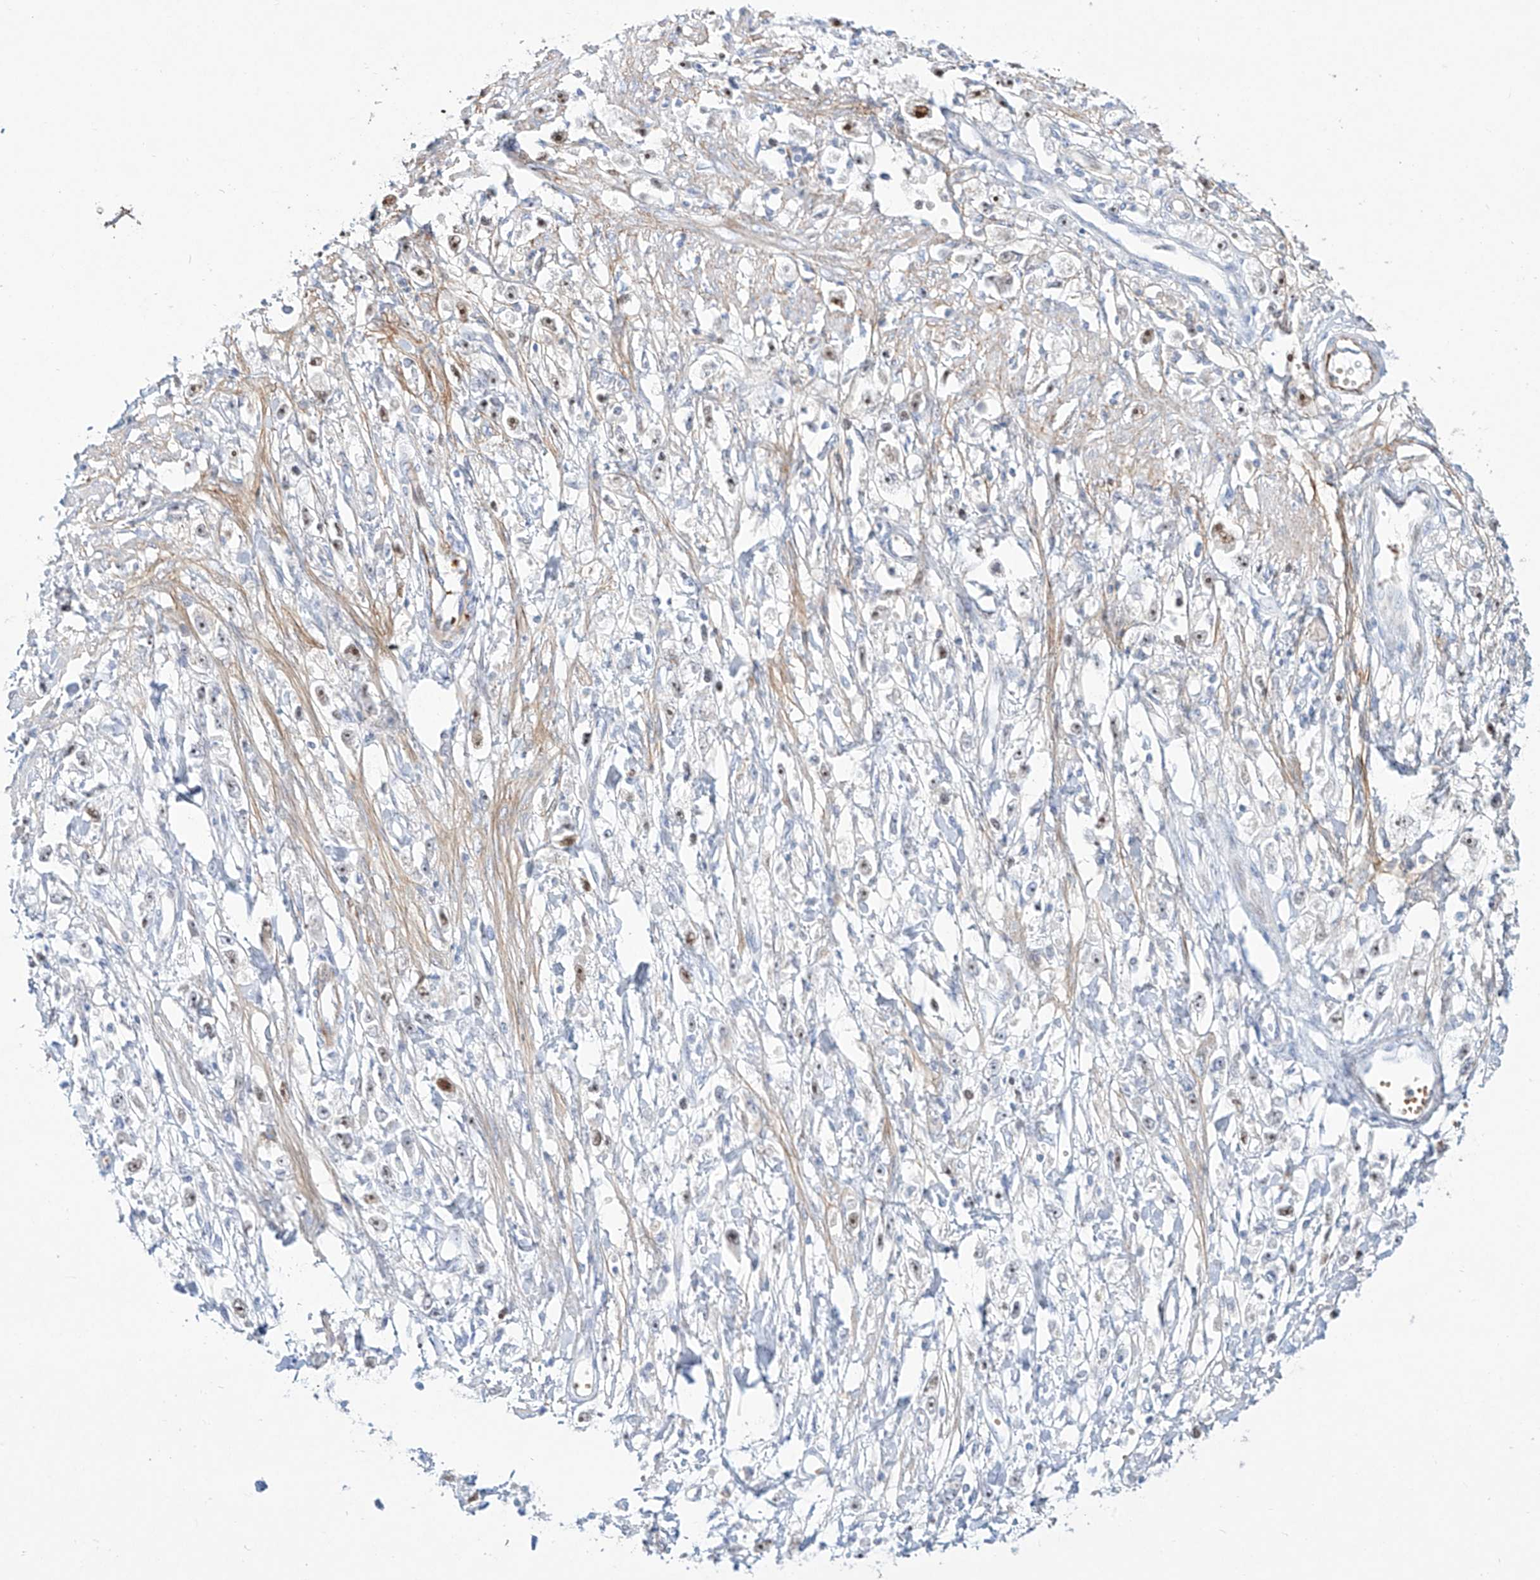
{"staining": {"intensity": "weak", "quantity": "25%-75%", "location": "nuclear"}, "tissue": "stomach cancer", "cell_type": "Tumor cells", "image_type": "cancer", "snomed": [{"axis": "morphology", "description": "Adenocarcinoma, NOS"}, {"axis": "topography", "description": "Stomach"}], "caption": "Stomach adenocarcinoma was stained to show a protein in brown. There is low levels of weak nuclear expression in about 25%-75% of tumor cells. (DAB (3,3'-diaminobenzidine) = brown stain, brightfield microscopy at high magnification).", "gene": "SNU13", "patient": {"sex": "female", "age": 59}}